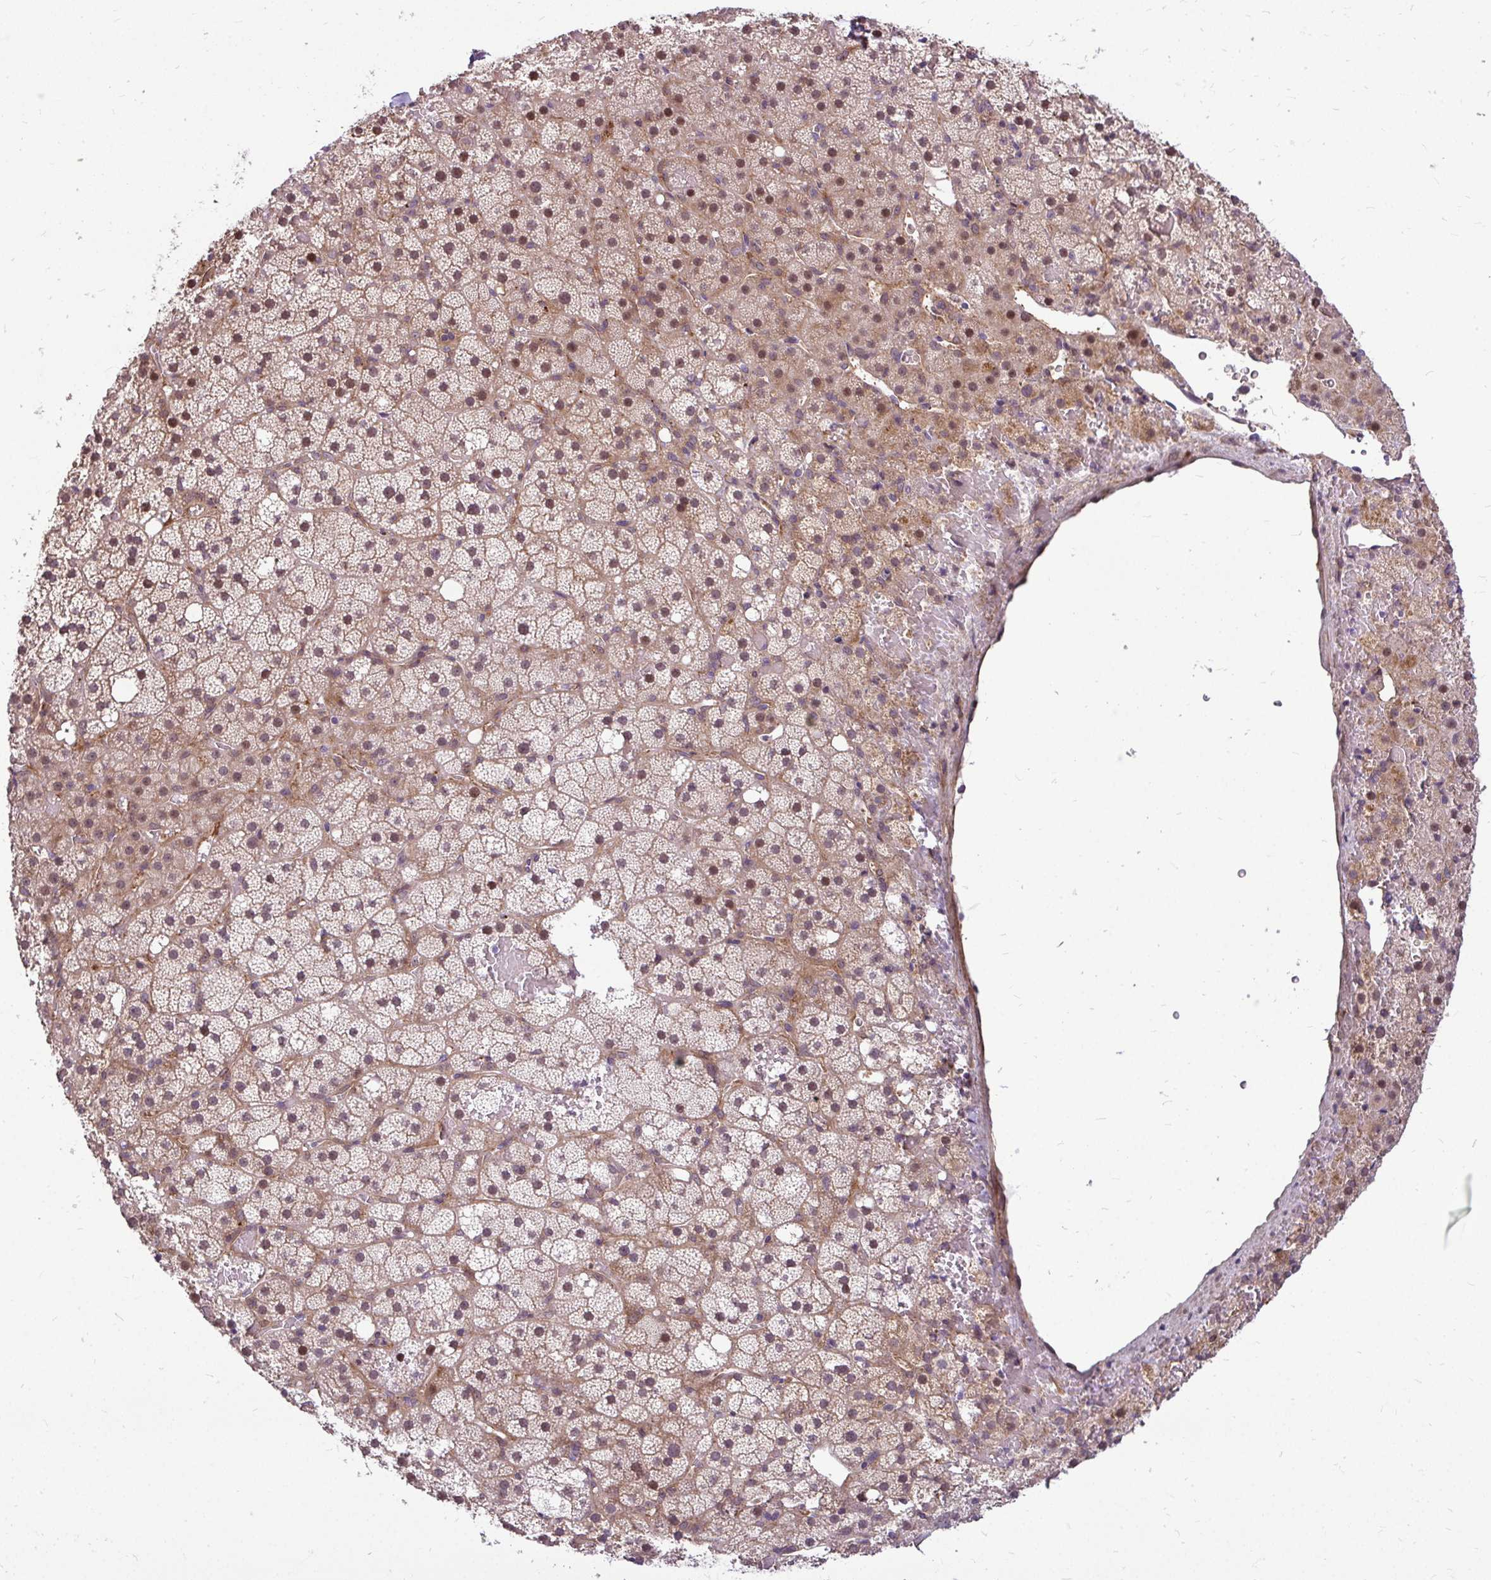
{"staining": {"intensity": "moderate", "quantity": ">75%", "location": "cytoplasmic/membranous,nuclear"}, "tissue": "adrenal gland", "cell_type": "Glandular cells", "image_type": "normal", "snomed": [{"axis": "morphology", "description": "Normal tissue, NOS"}, {"axis": "topography", "description": "Adrenal gland"}], "caption": "This is an image of immunohistochemistry (IHC) staining of unremarkable adrenal gland, which shows moderate positivity in the cytoplasmic/membranous,nuclear of glandular cells.", "gene": "TRIP6", "patient": {"sex": "male", "age": 53}}